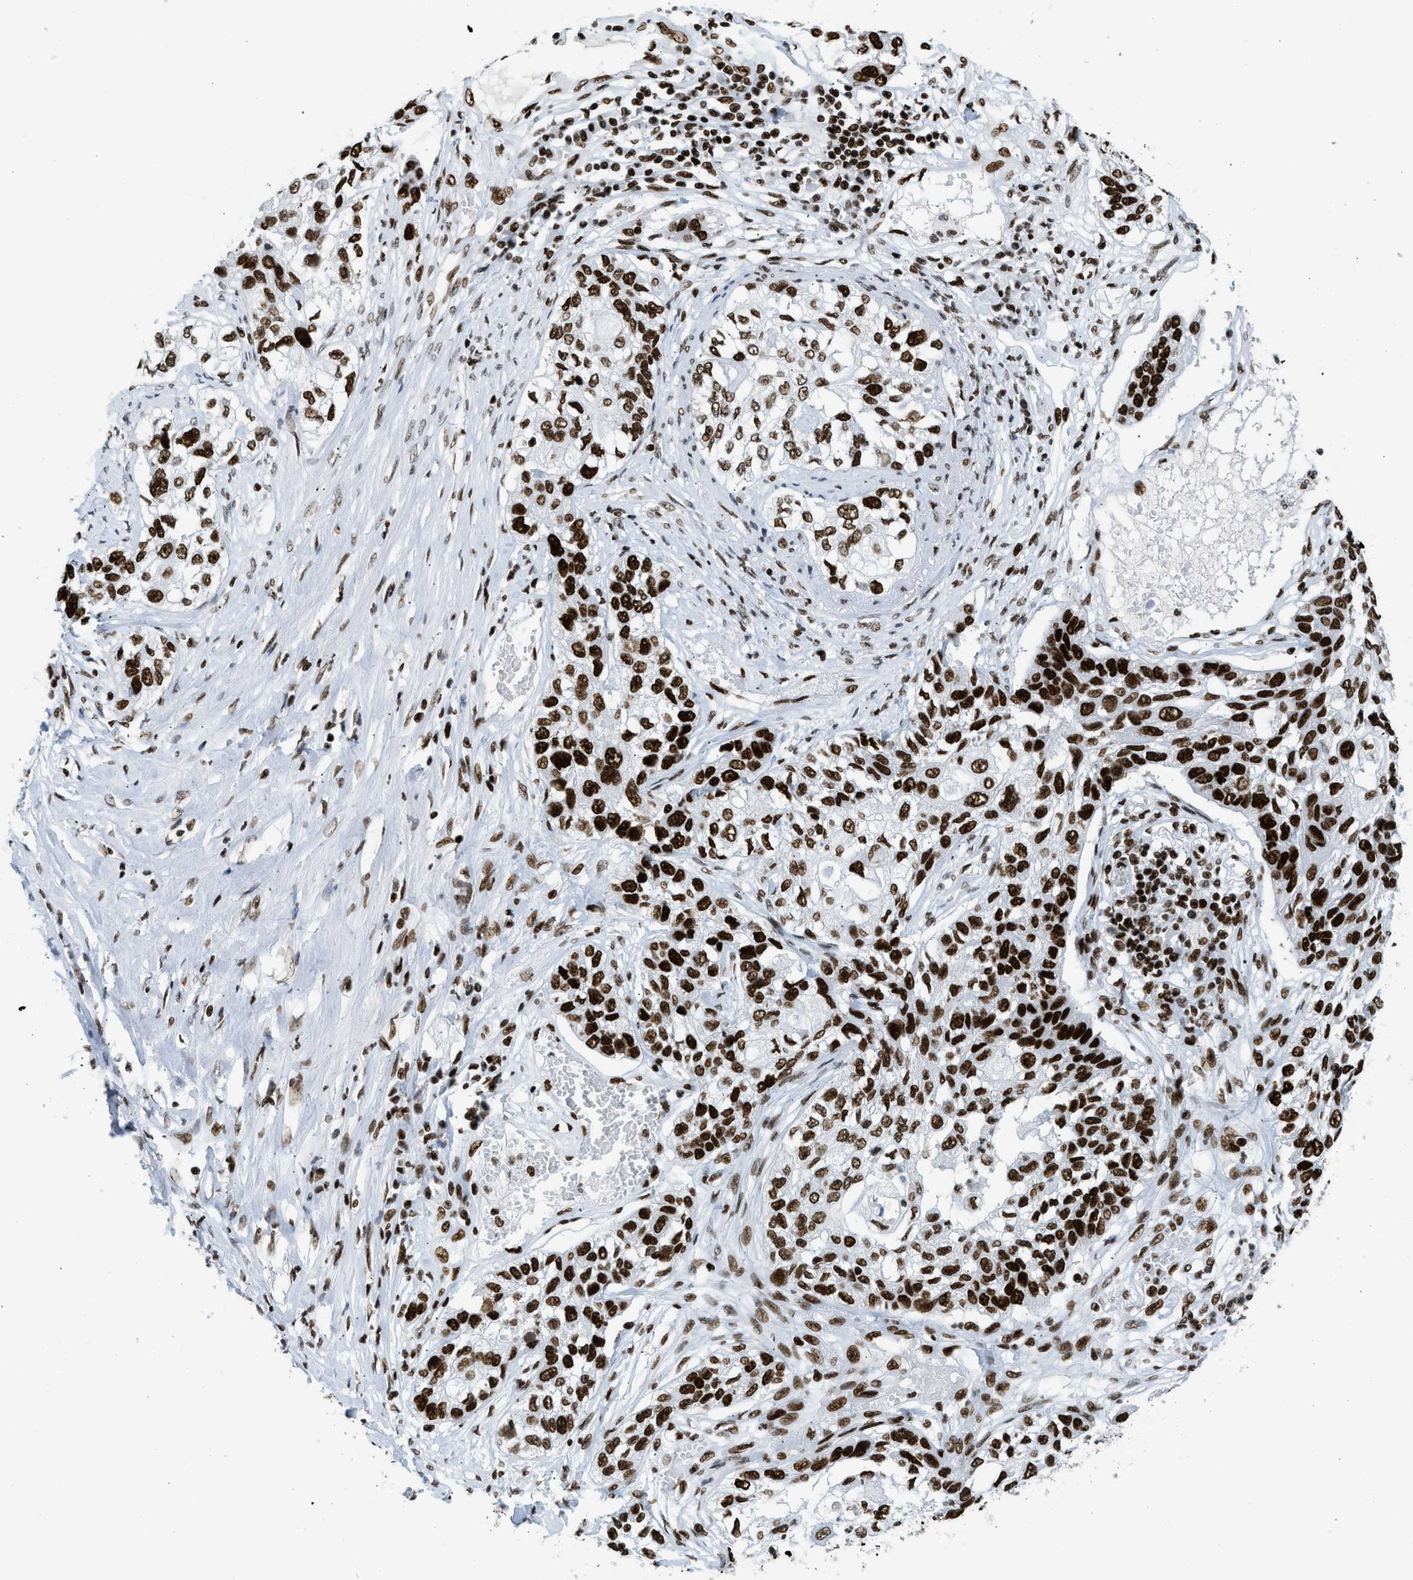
{"staining": {"intensity": "strong", "quantity": ">75%", "location": "nuclear"}, "tissue": "lung cancer", "cell_type": "Tumor cells", "image_type": "cancer", "snomed": [{"axis": "morphology", "description": "Squamous cell carcinoma, NOS"}, {"axis": "topography", "description": "Lung"}], "caption": "Immunohistochemistry (IHC) (DAB (3,3'-diaminobenzidine)) staining of human lung cancer exhibits strong nuclear protein positivity in about >75% of tumor cells.", "gene": "PIF1", "patient": {"sex": "male", "age": 71}}